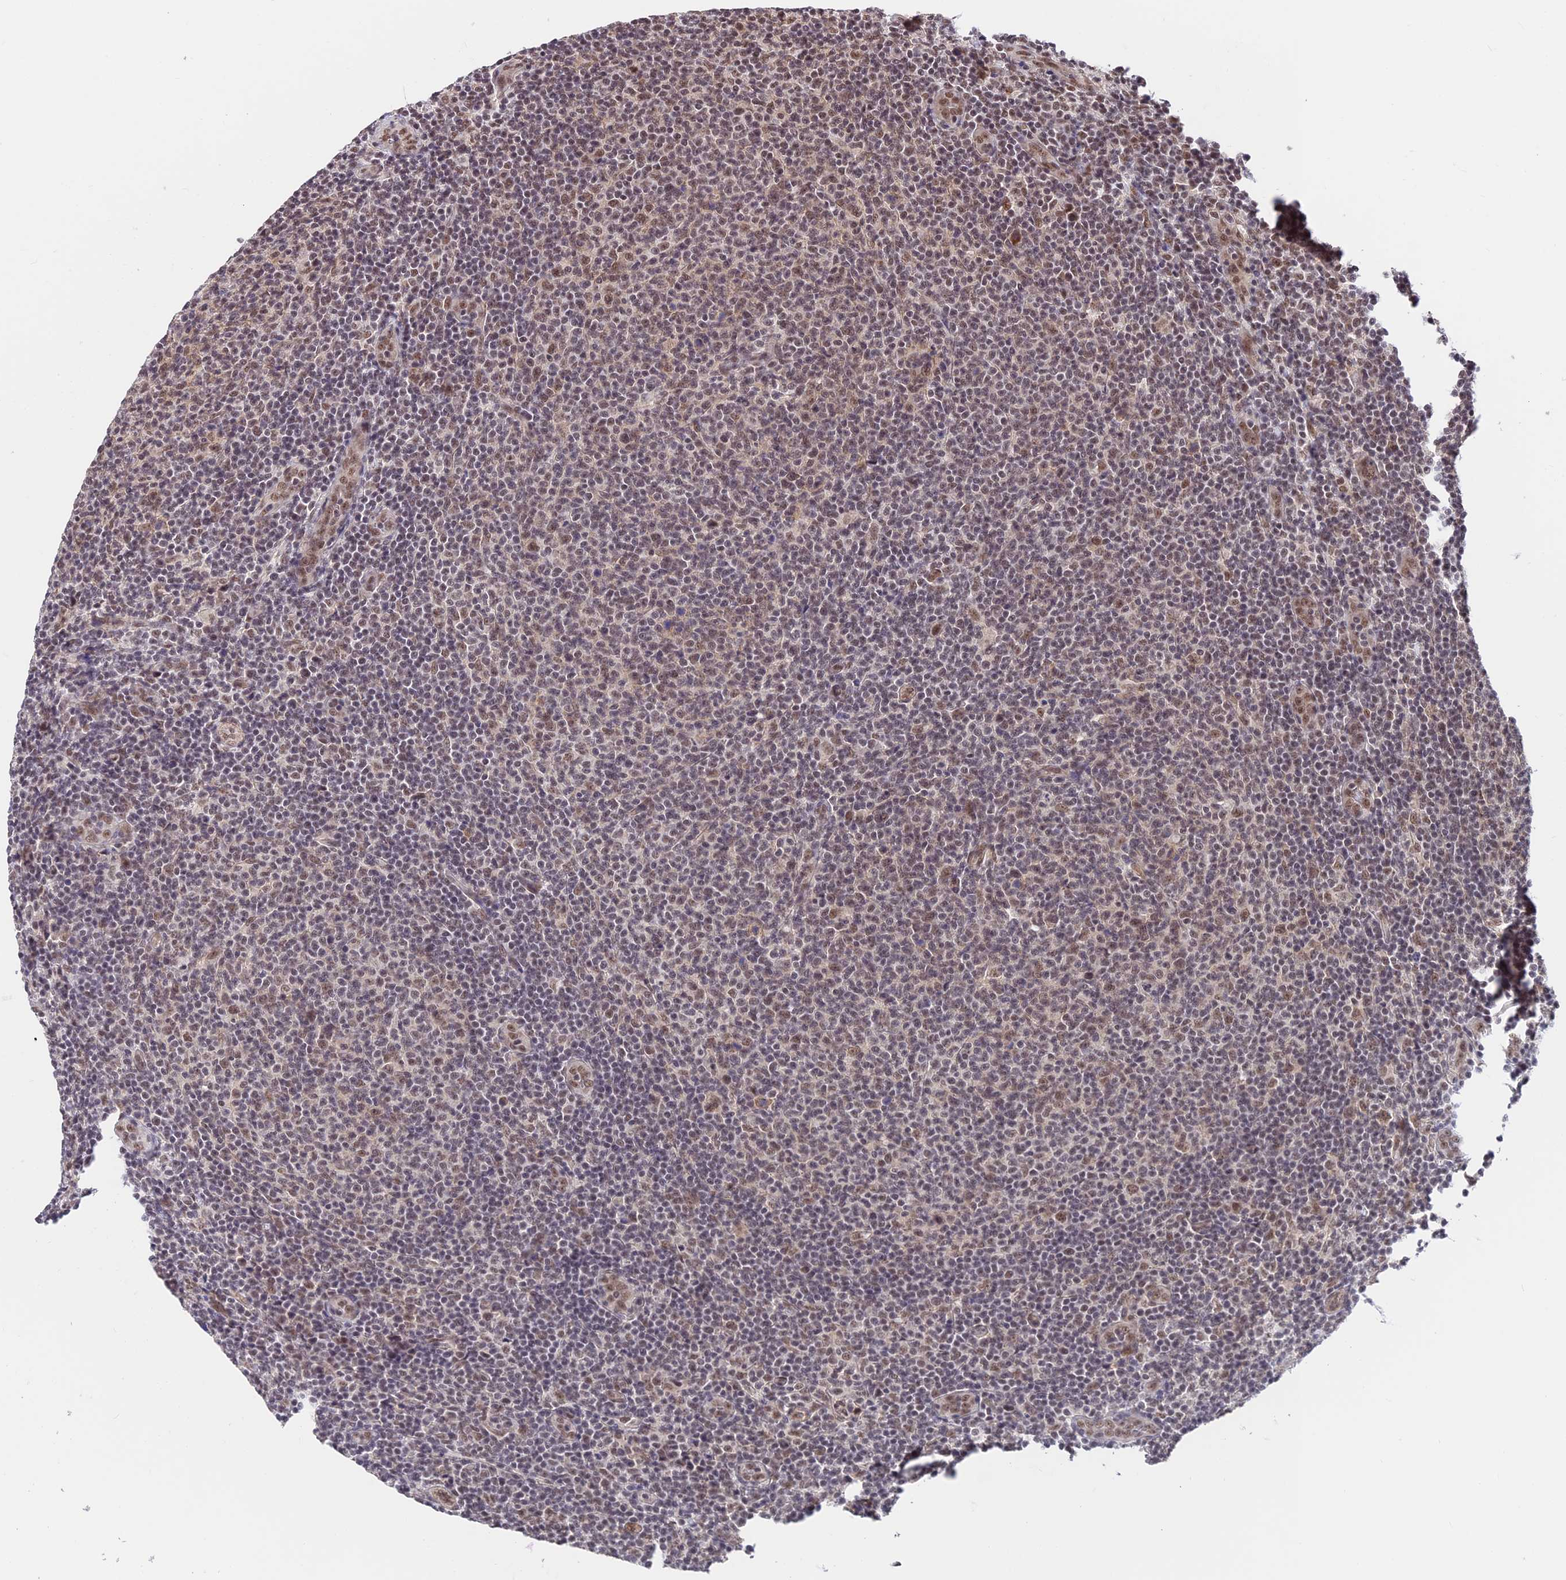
{"staining": {"intensity": "weak", "quantity": "25%-75%", "location": "nuclear"}, "tissue": "lymphoma", "cell_type": "Tumor cells", "image_type": "cancer", "snomed": [{"axis": "morphology", "description": "Malignant lymphoma, non-Hodgkin's type, Low grade"}, {"axis": "topography", "description": "Lymph node"}], "caption": "Tumor cells reveal low levels of weak nuclear expression in approximately 25%-75% of cells in human malignant lymphoma, non-Hodgkin's type (low-grade).", "gene": "RBM42", "patient": {"sex": "male", "age": 66}}